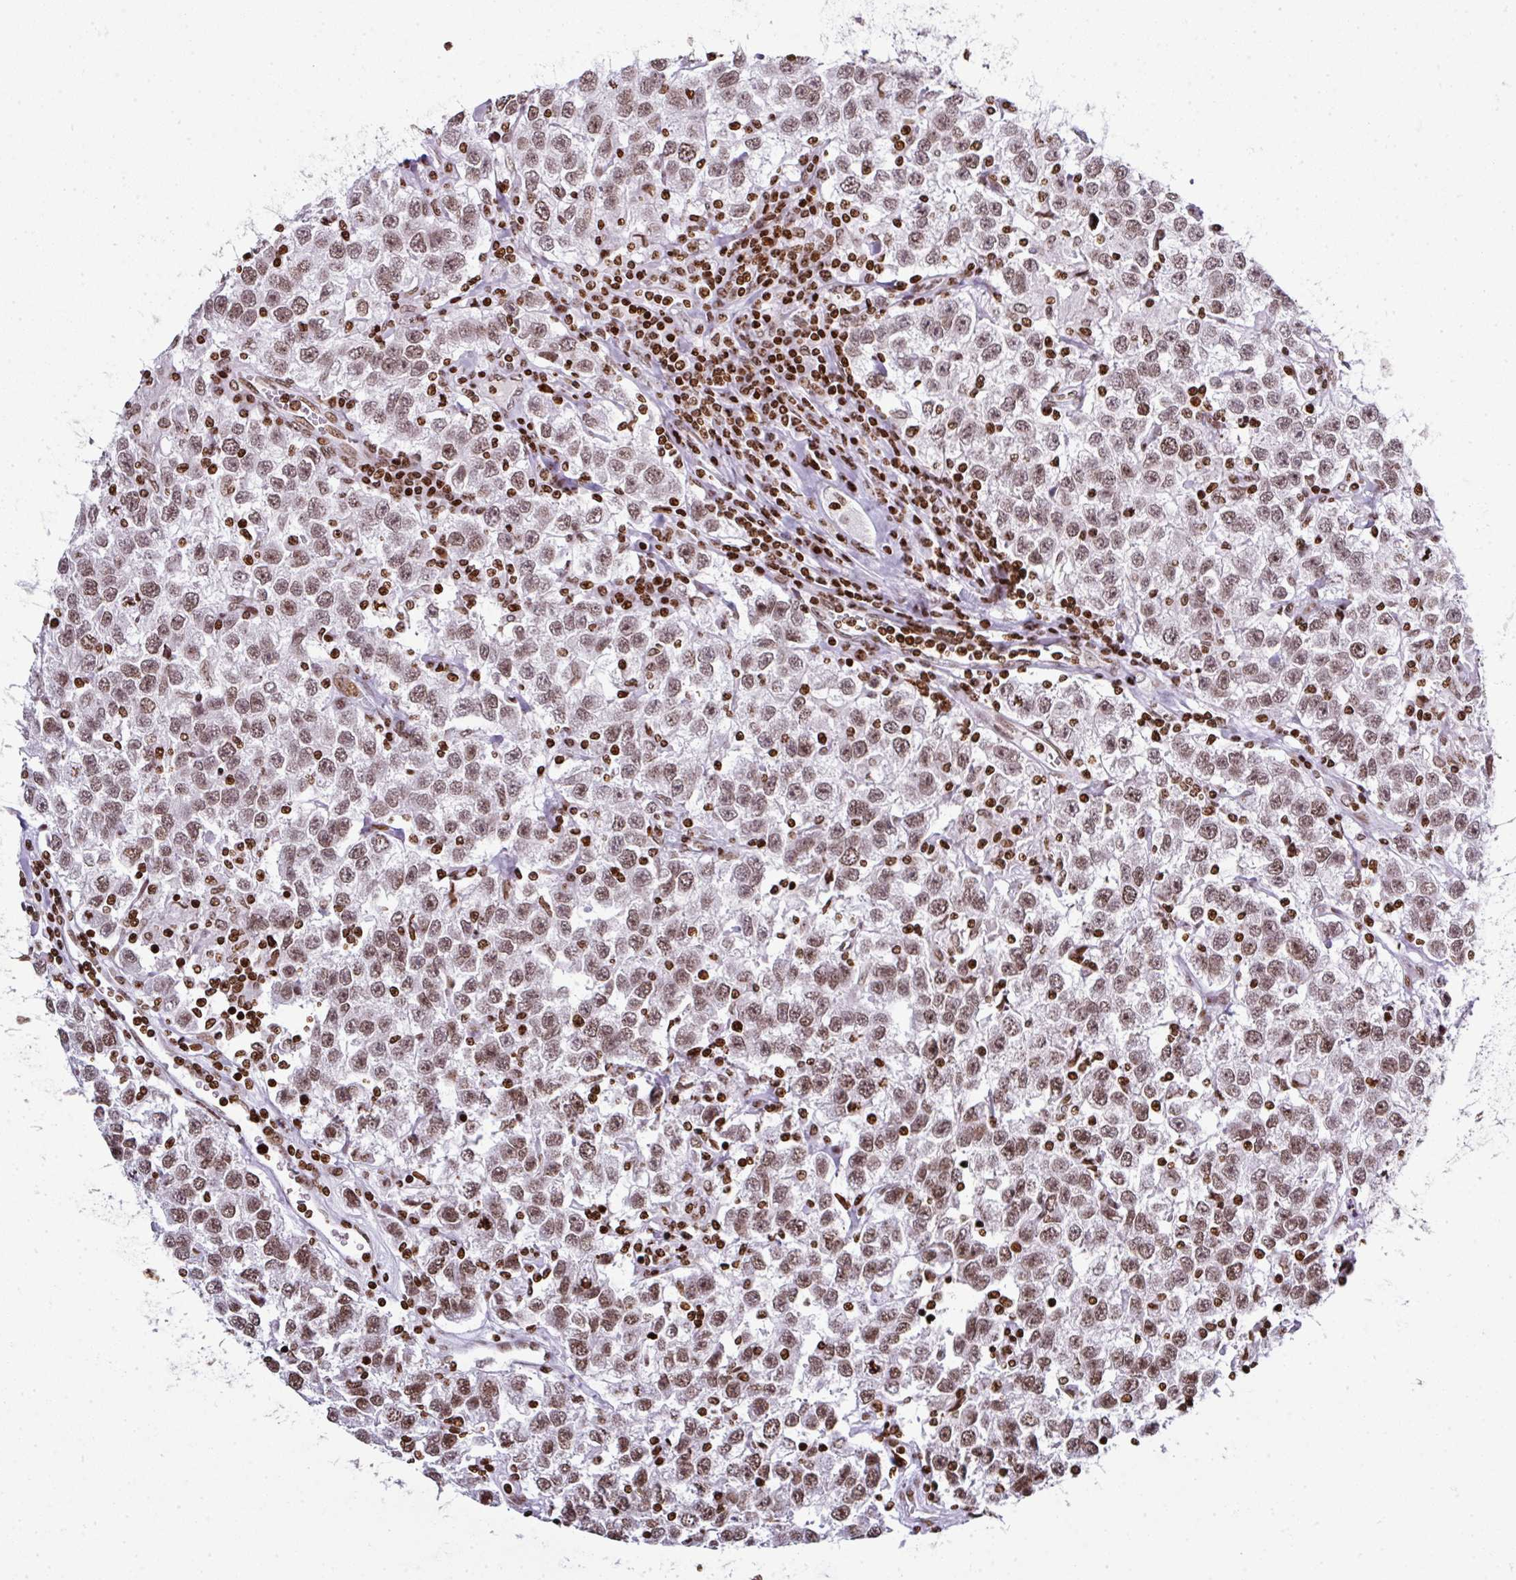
{"staining": {"intensity": "moderate", "quantity": ">75%", "location": "nuclear"}, "tissue": "testis cancer", "cell_type": "Tumor cells", "image_type": "cancer", "snomed": [{"axis": "morphology", "description": "Seminoma, NOS"}, {"axis": "topography", "description": "Testis"}], "caption": "Protein expression analysis of human testis seminoma reveals moderate nuclear positivity in approximately >75% of tumor cells.", "gene": "RASL11A", "patient": {"sex": "male", "age": 41}}